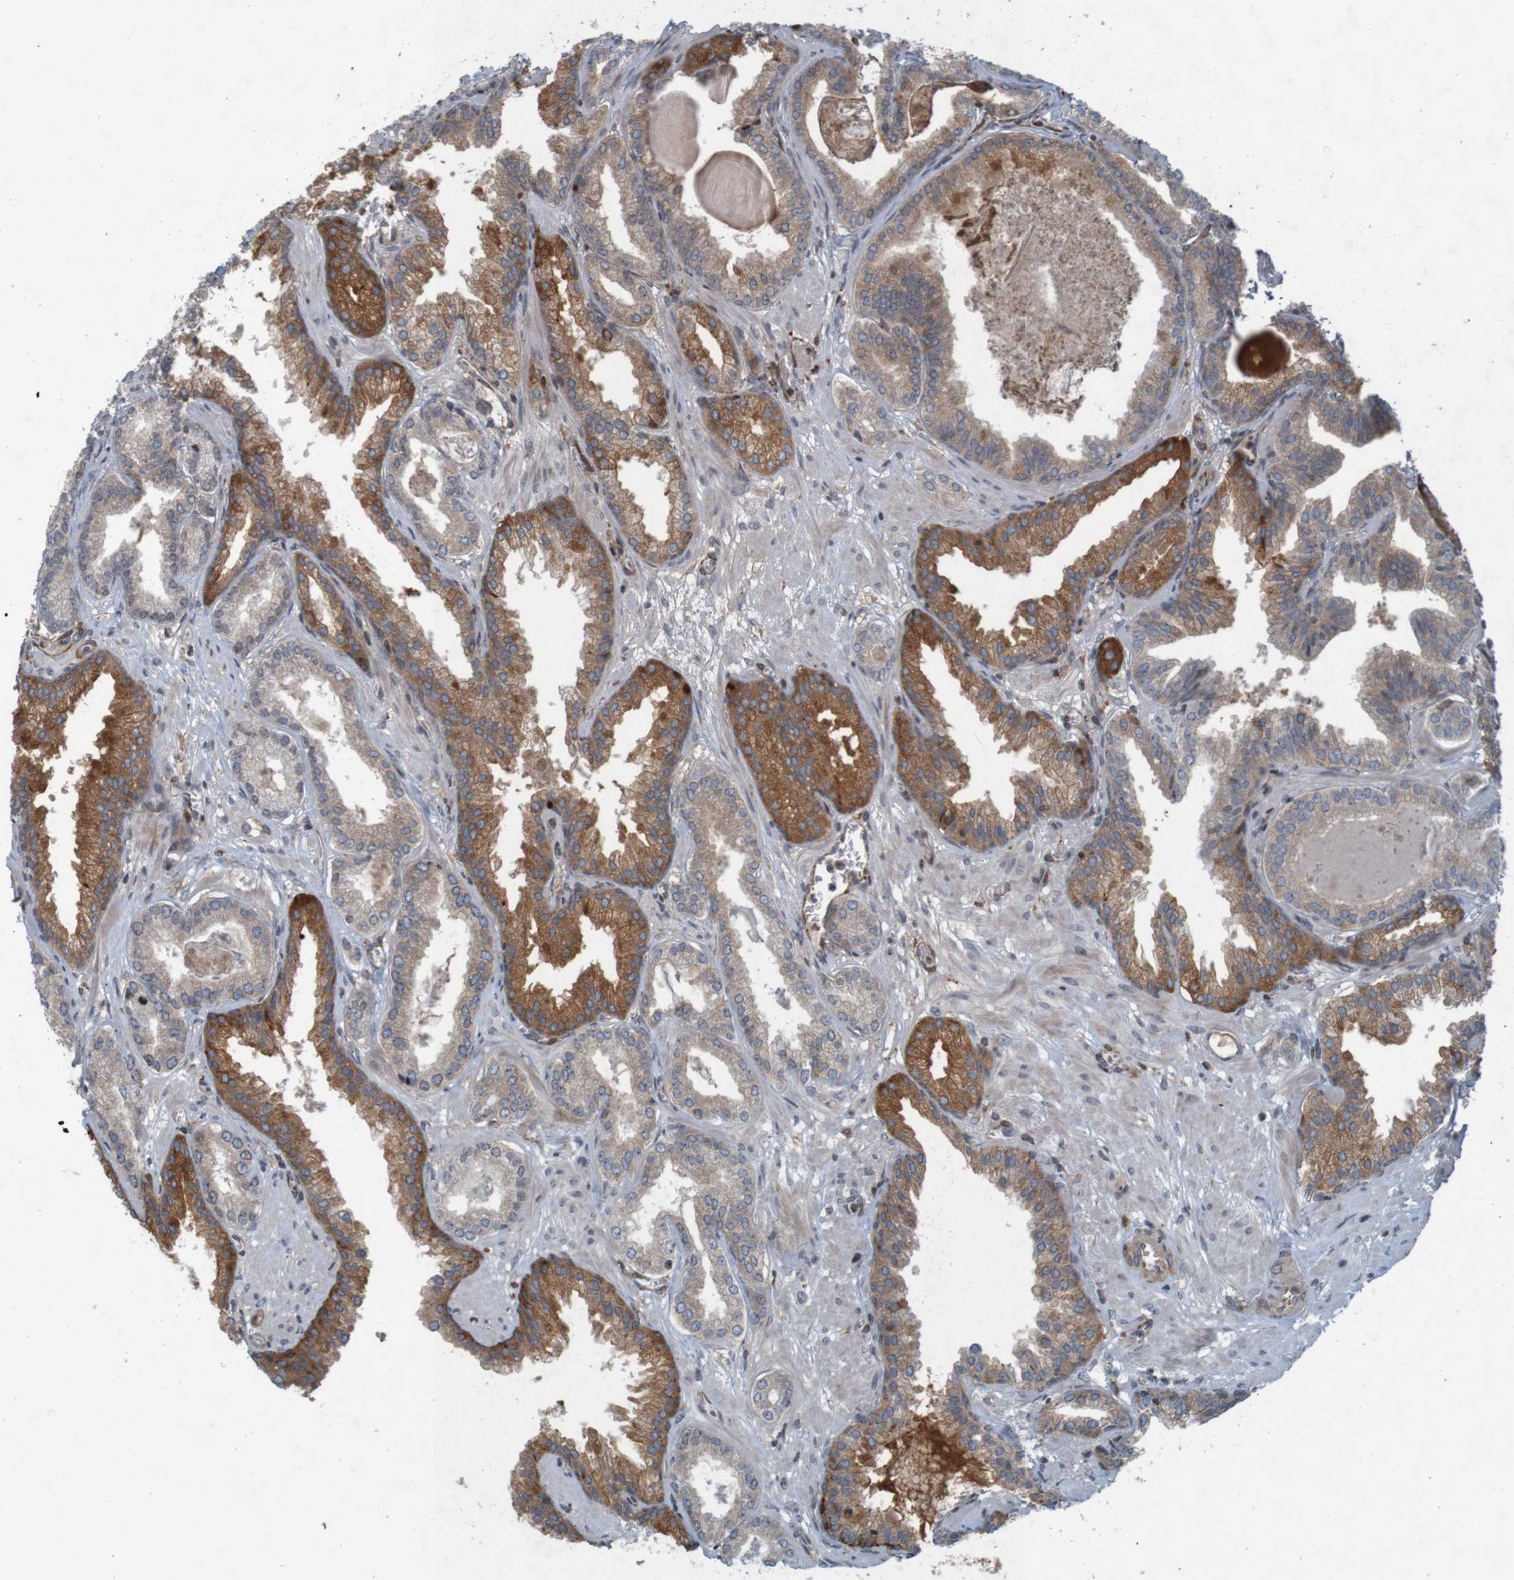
{"staining": {"intensity": "moderate", "quantity": "25%-75%", "location": "cytoplasmic/membranous"}, "tissue": "prostate cancer", "cell_type": "Tumor cells", "image_type": "cancer", "snomed": [{"axis": "morphology", "description": "Adenocarcinoma, Low grade"}, {"axis": "topography", "description": "Prostate"}], "caption": "Protein staining of prostate cancer (low-grade adenocarcinoma) tissue reveals moderate cytoplasmic/membranous positivity in about 25%-75% of tumor cells.", "gene": "GUCY1A1", "patient": {"sex": "male", "age": 59}}